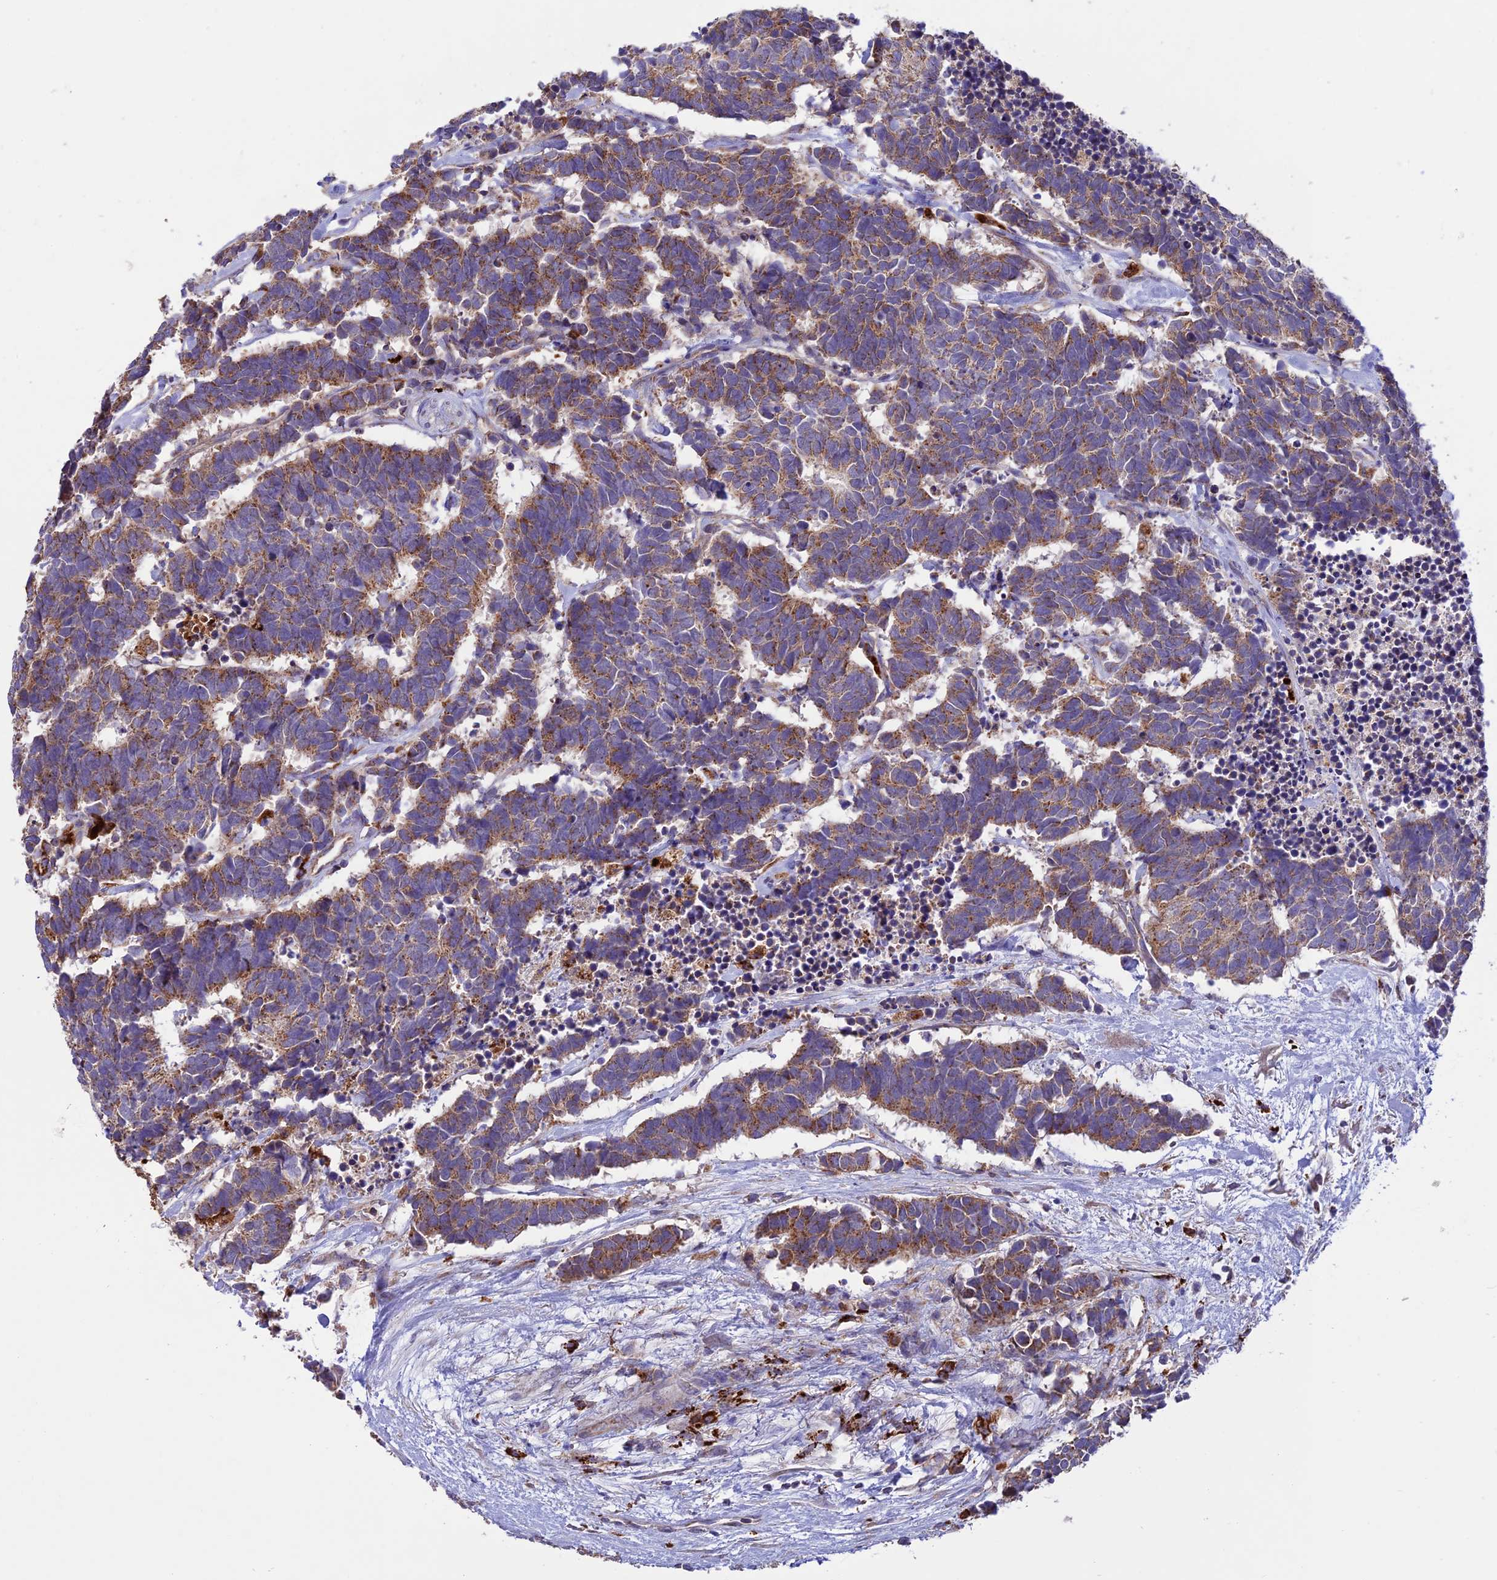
{"staining": {"intensity": "moderate", "quantity": "25%-75%", "location": "cytoplasmic/membranous"}, "tissue": "carcinoid", "cell_type": "Tumor cells", "image_type": "cancer", "snomed": [{"axis": "morphology", "description": "Carcinoma, NOS"}, {"axis": "morphology", "description": "Carcinoid, malignant, NOS"}, {"axis": "topography", "description": "Urinary bladder"}], "caption": "High-power microscopy captured an IHC photomicrograph of carcinoid, revealing moderate cytoplasmic/membranous expression in about 25%-75% of tumor cells.", "gene": "NDUFAF1", "patient": {"sex": "male", "age": 57}}